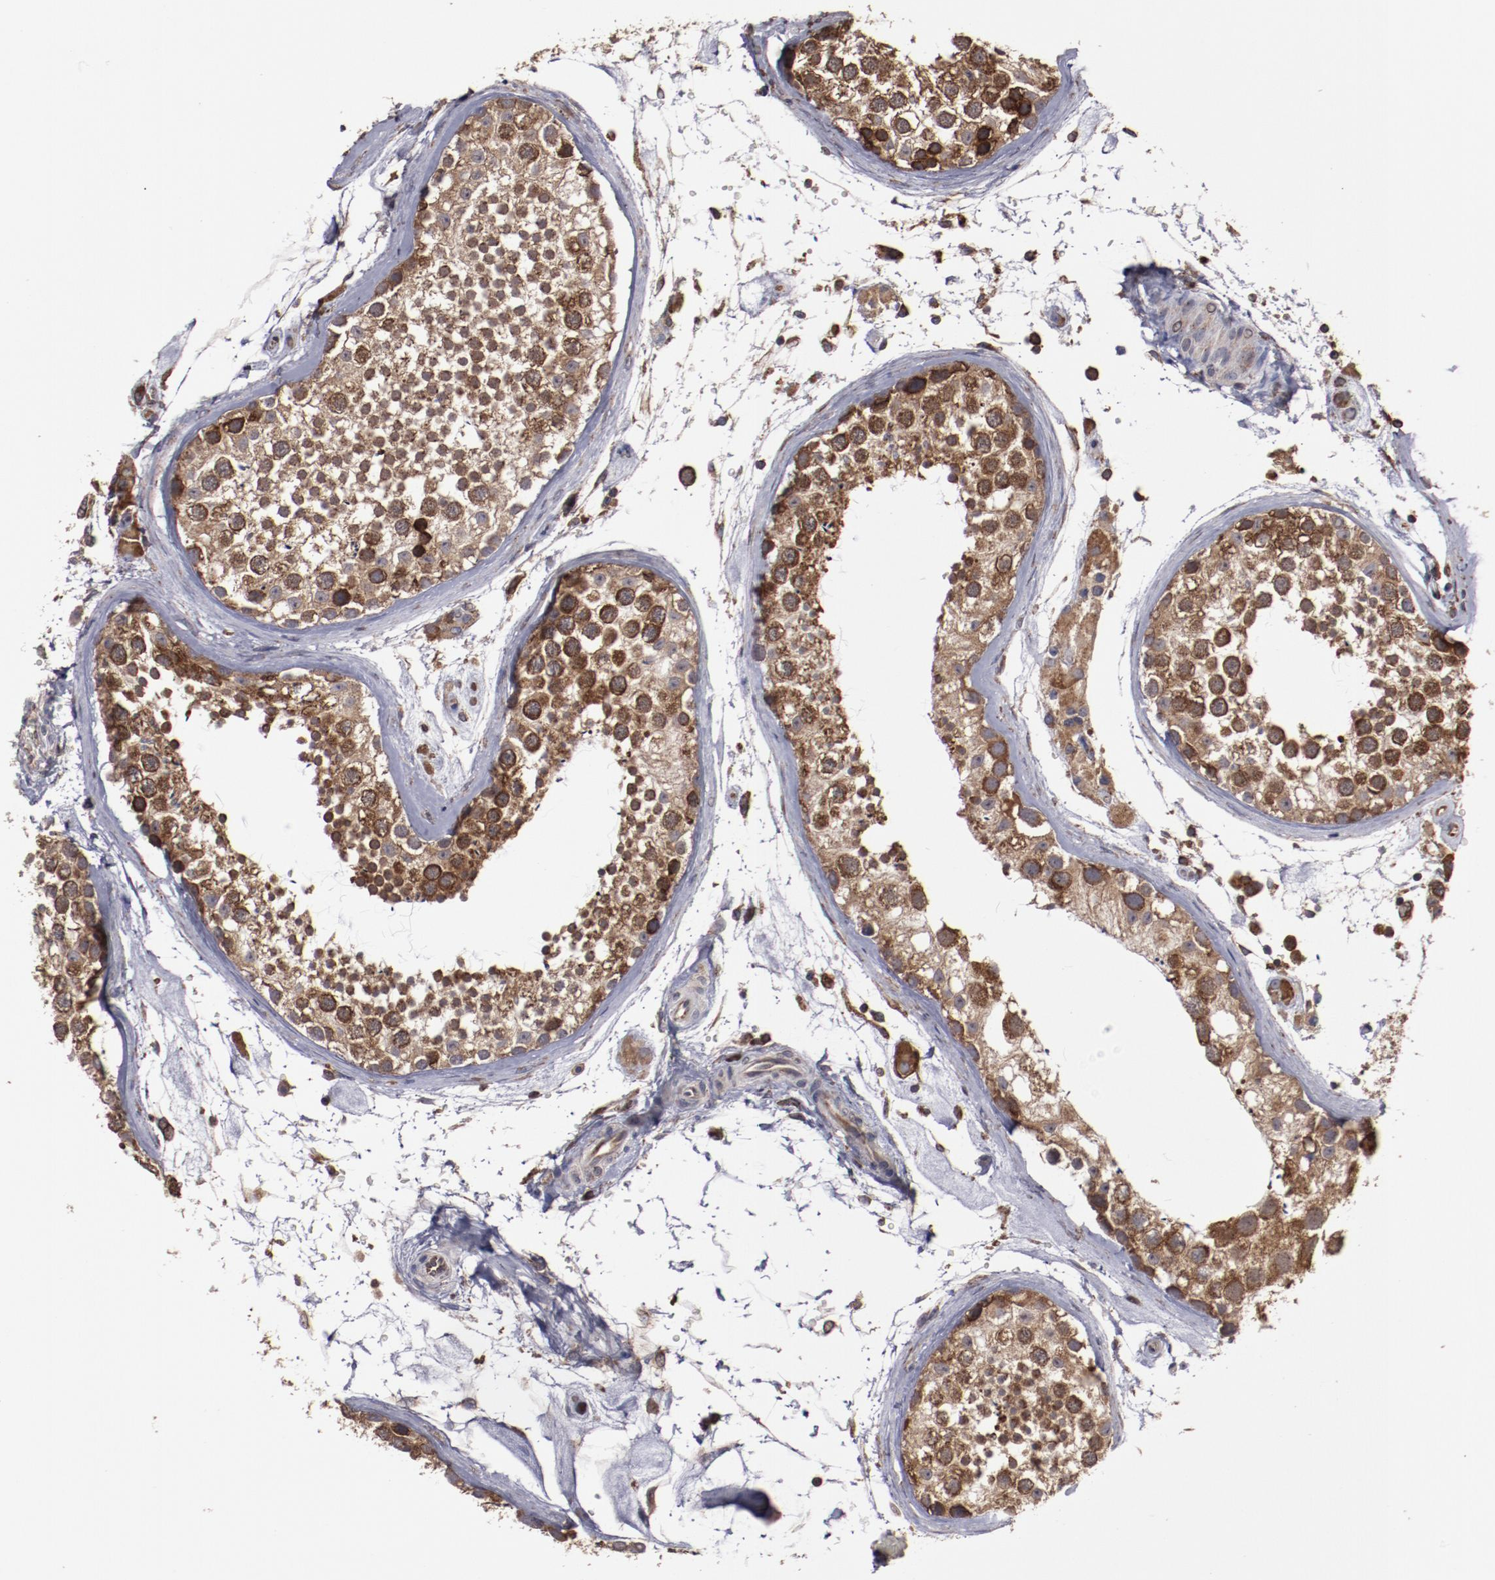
{"staining": {"intensity": "strong", "quantity": "25%-75%", "location": "cytoplasmic/membranous"}, "tissue": "testis", "cell_type": "Cells in seminiferous ducts", "image_type": "normal", "snomed": [{"axis": "morphology", "description": "Normal tissue, NOS"}, {"axis": "topography", "description": "Testis"}], "caption": "DAB (3,3'-diaminobenzidine) immunohistochemical staining of benign testis demonstrates strong cytoplasmic/membranous protein positivity in about 25%-75% of cells in seminiferous ducts.", "gene": "RPS4X", "patient": {"sex": "male", "age": 46}}